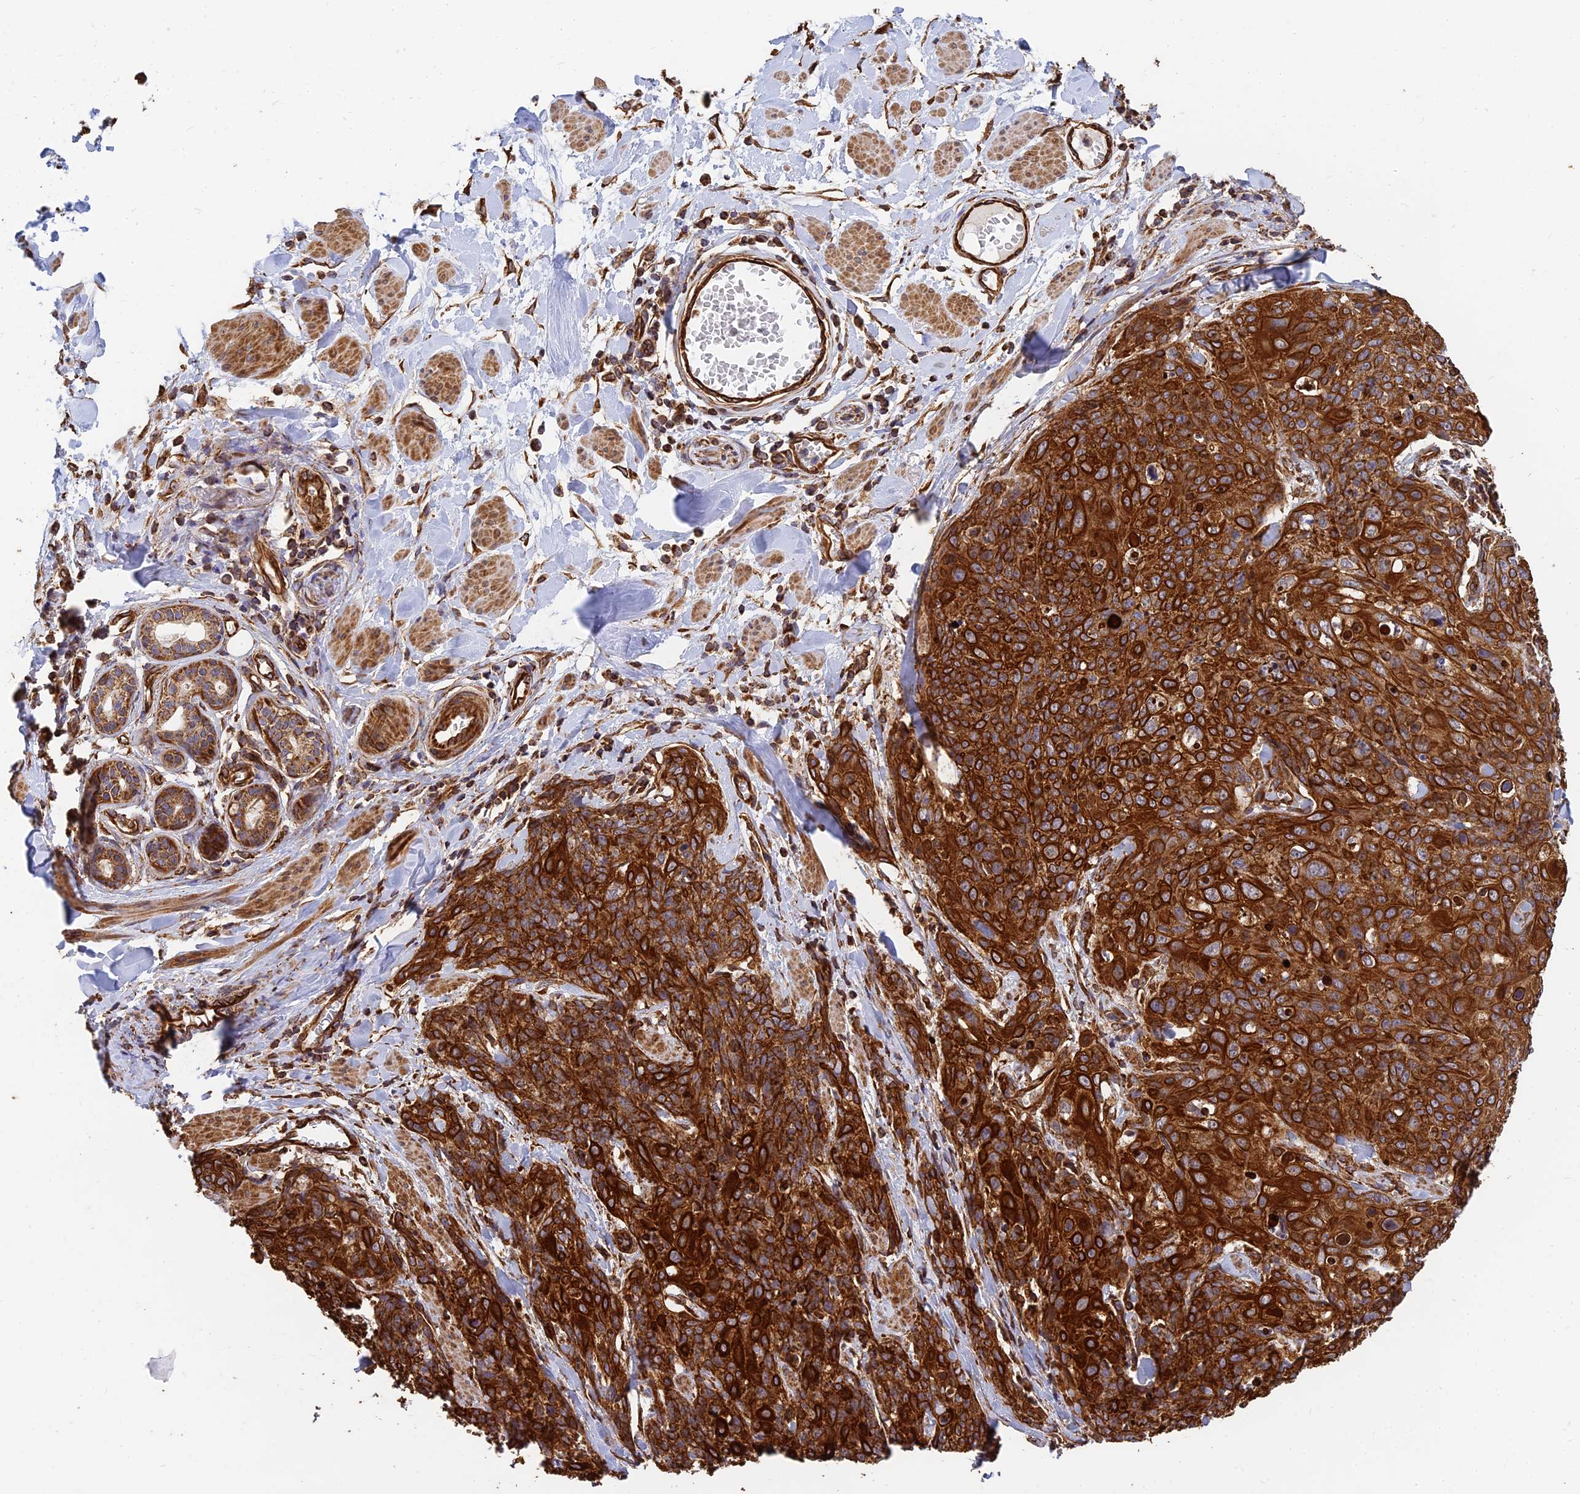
{"staining": {"intensity": "strong", "quantity": ">75%", "location": "cytoplasmic/membranous"}, "tissue": "skin cancer", "cell_type": "Tumor cells", "image_type": "cancer", "snomed": [{"axis": "morphology", "description": "Squamous cell carcinoma, NOS"}, {"axis": "topography", "description": "Skin"}, {"axis": "topography", "description": "Vulva"}], "caption": "Squamous cell carcinoma (skin) stained for a protein demonstrates strong cytoplasmic/membranous positivity in tumor cells.", "gene": "DSTYK", "patient": {"sex": "female", "age": 85}}